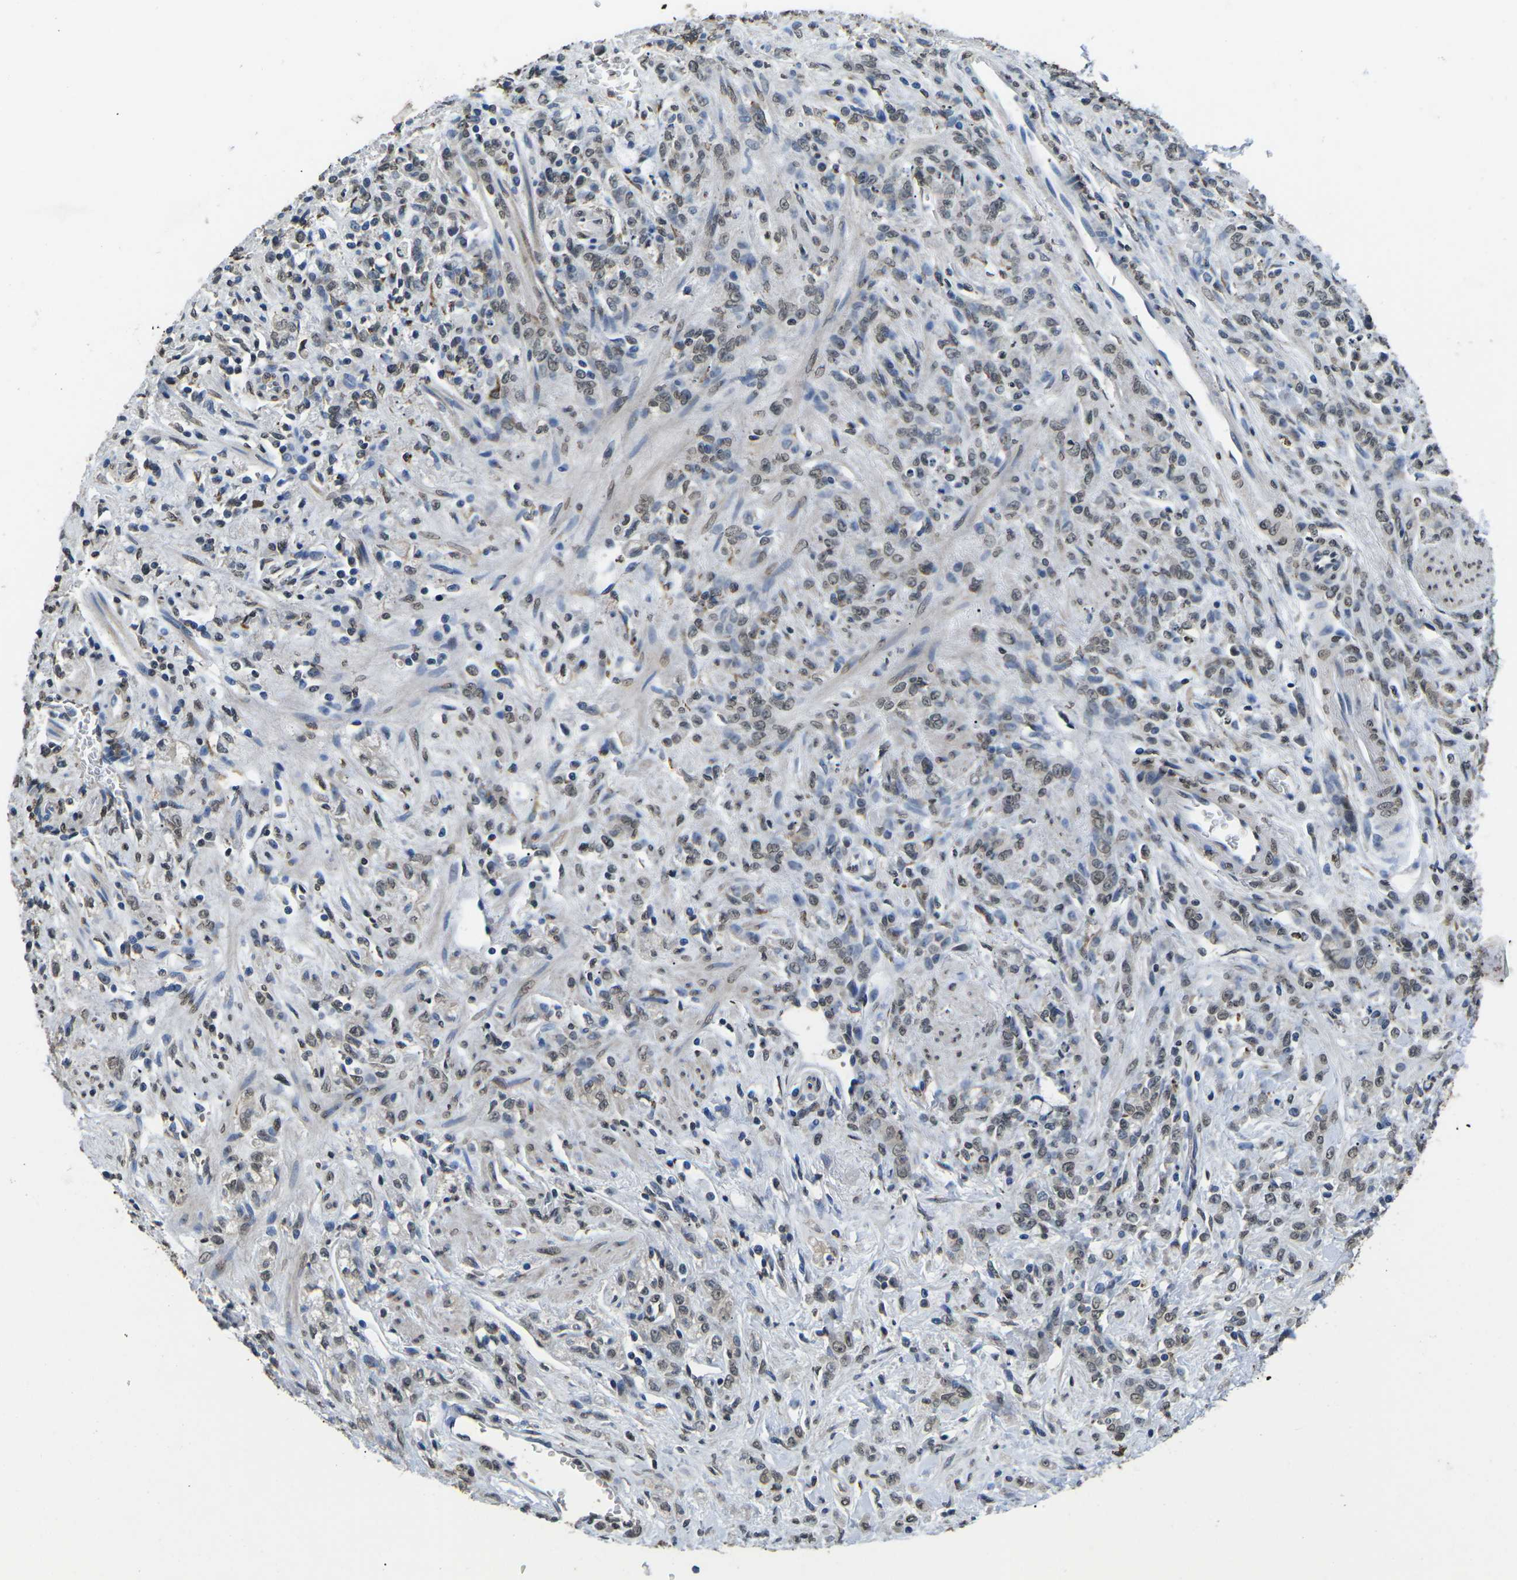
{"staining": {"intensity": "weak", "quantity": "25%-75%", "location": "nuclear"}, "tissue": "stomach cancer", "cell_type": "Tumor cells", "image_type": "cancer", "snomed": [{"axis": "morphology", "description": "Normal tissue, NOS"}, {"axis": "morphology", "description": "Adenocarcinoma, NOS"}, {"axis": "topography", "description": "Stomach"}], "caption": "Approximately 25%-75% of tumor cells in human stomach adenocarcinoma exhibit weak nuclear protein positivity as visualized by brown immunohistochemical staining.", "gene": "SCNN1B", "patient": {"sex": "male", "age": 82}}